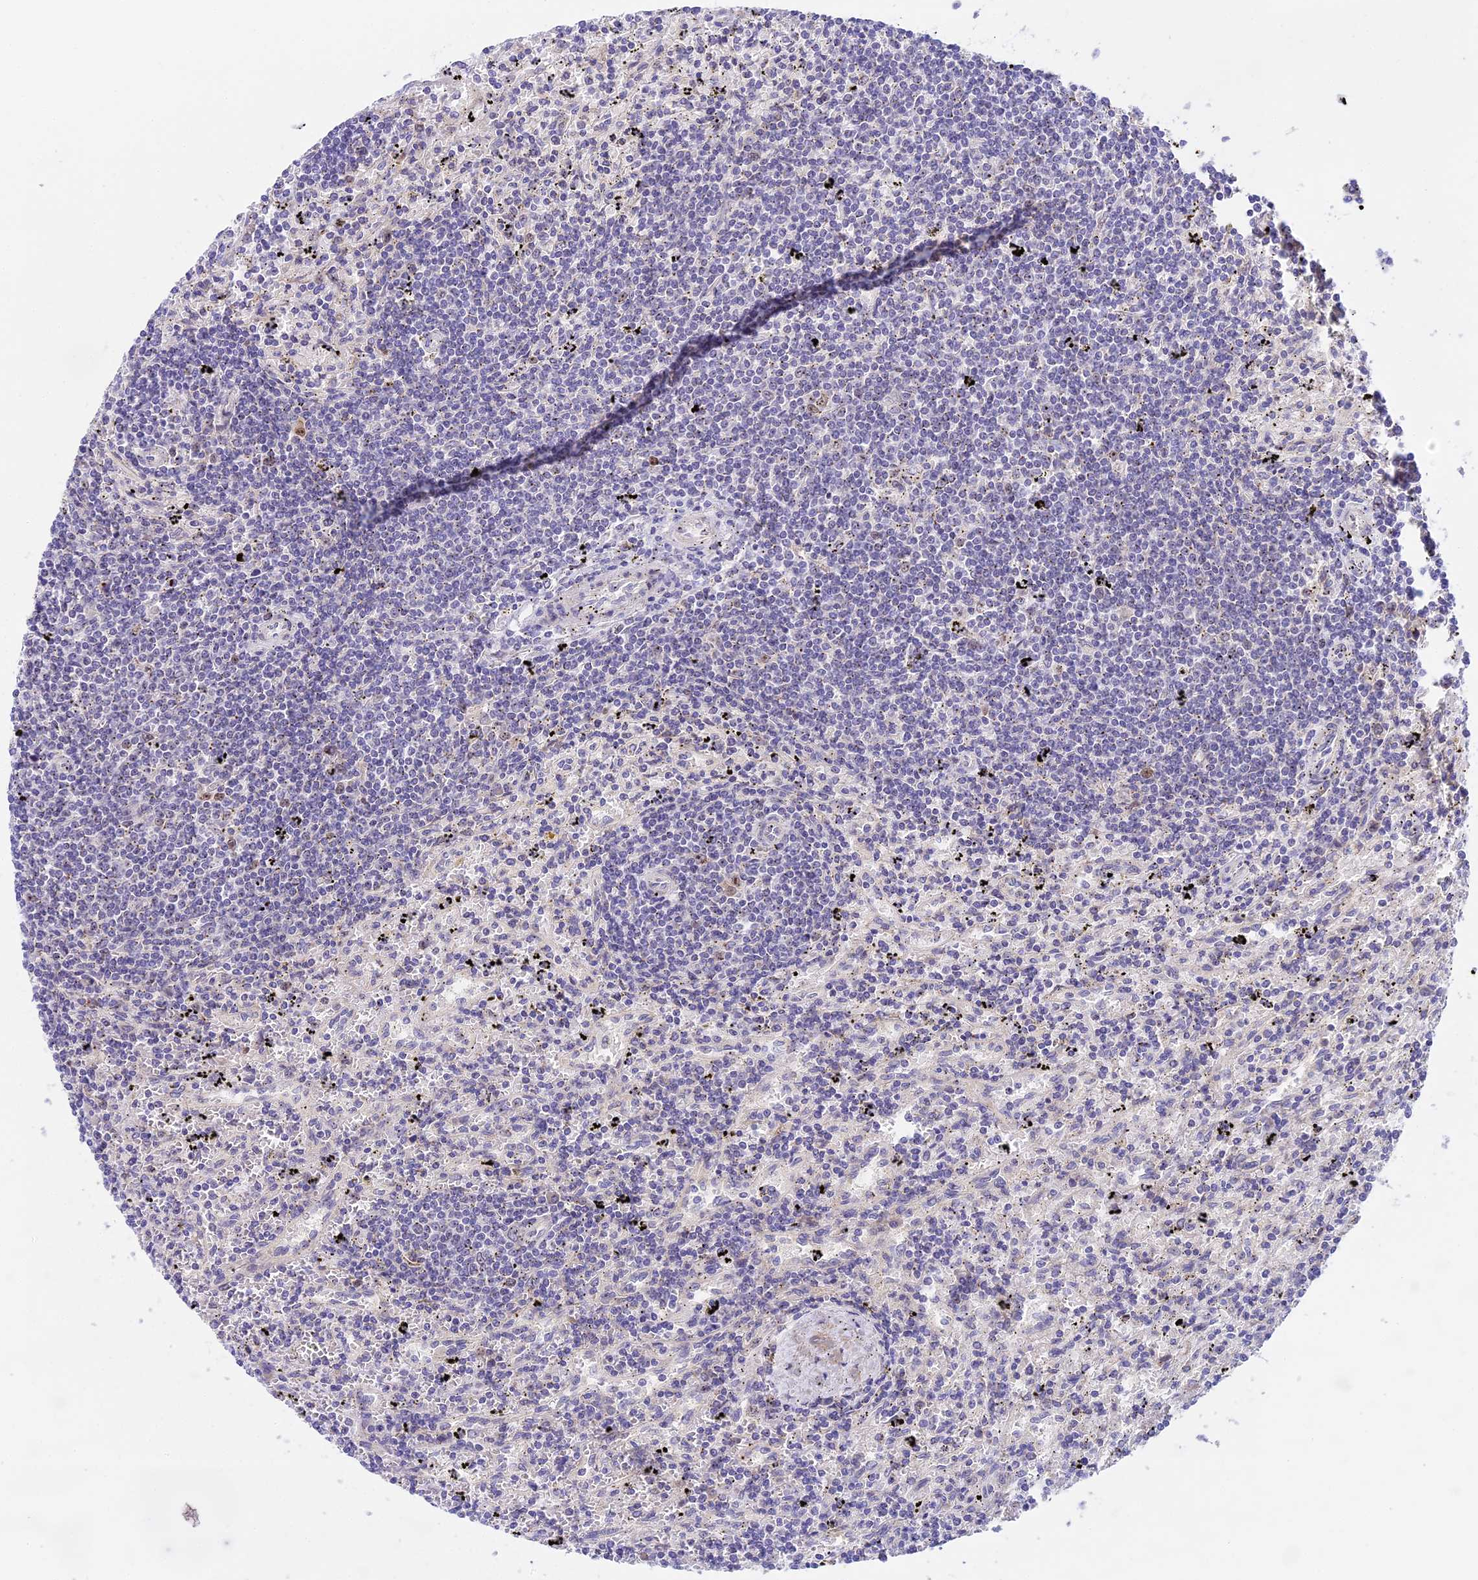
{"staining": {"intensity": "negative", "quantity": "none", "location": "none"}, "tissue": "lymphoma", "cell_type": "Tumor cells", "image_type": "cancer", "snomed": [{"axis": "morphology", "description": "Malignant lymphoma, non-Hodgkin's type, Low grade"}, {"axis": "topography", "description": "Spleen"}], "caption": "Image shows no significant protein staining in tumor cells of malignant lymphoma, non-Hodgkin's type (low-grade).", "gene": "RAD51", "patient": {"sex": "male", "age": 76}}